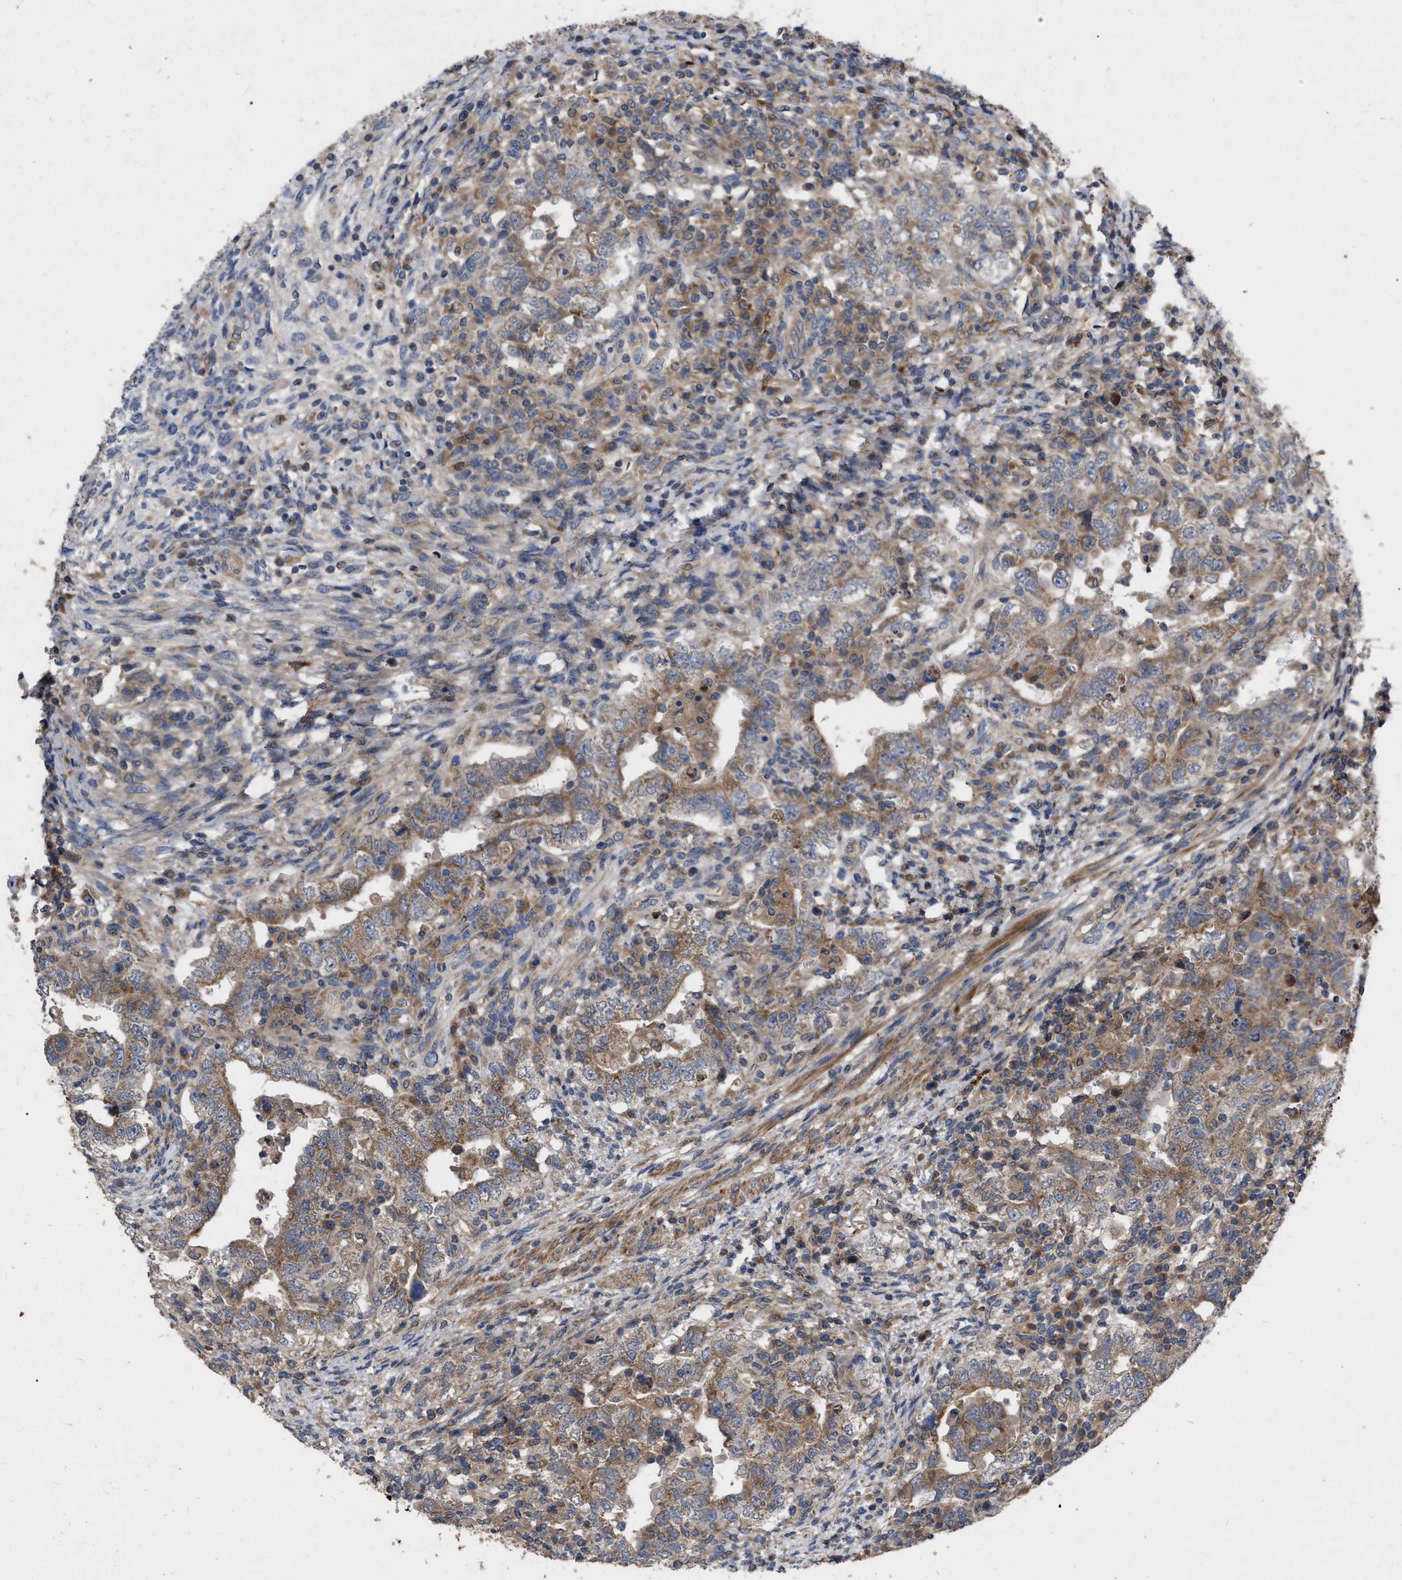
{"staining": {"intensity": "moderate", "quantity": ">75%", "location": "cytoplasmic/membranous"}, "tissue": "testis cancer", "cell_type": "Tumor cells", "image_type": "cancer", "snomed": [{"axis": "morphology", "description": "Carcinoma, Embryonal, NOS"}, {"axis": "topography", "description": "Testis"}], "caption": "Protein staining exhibits moderate cytoplasmic/membranous staining in approximately >75% of tumor cells in testis cancer.", "gene": "CDKN2C", "patient": {"sex": "male", "age": 26}}